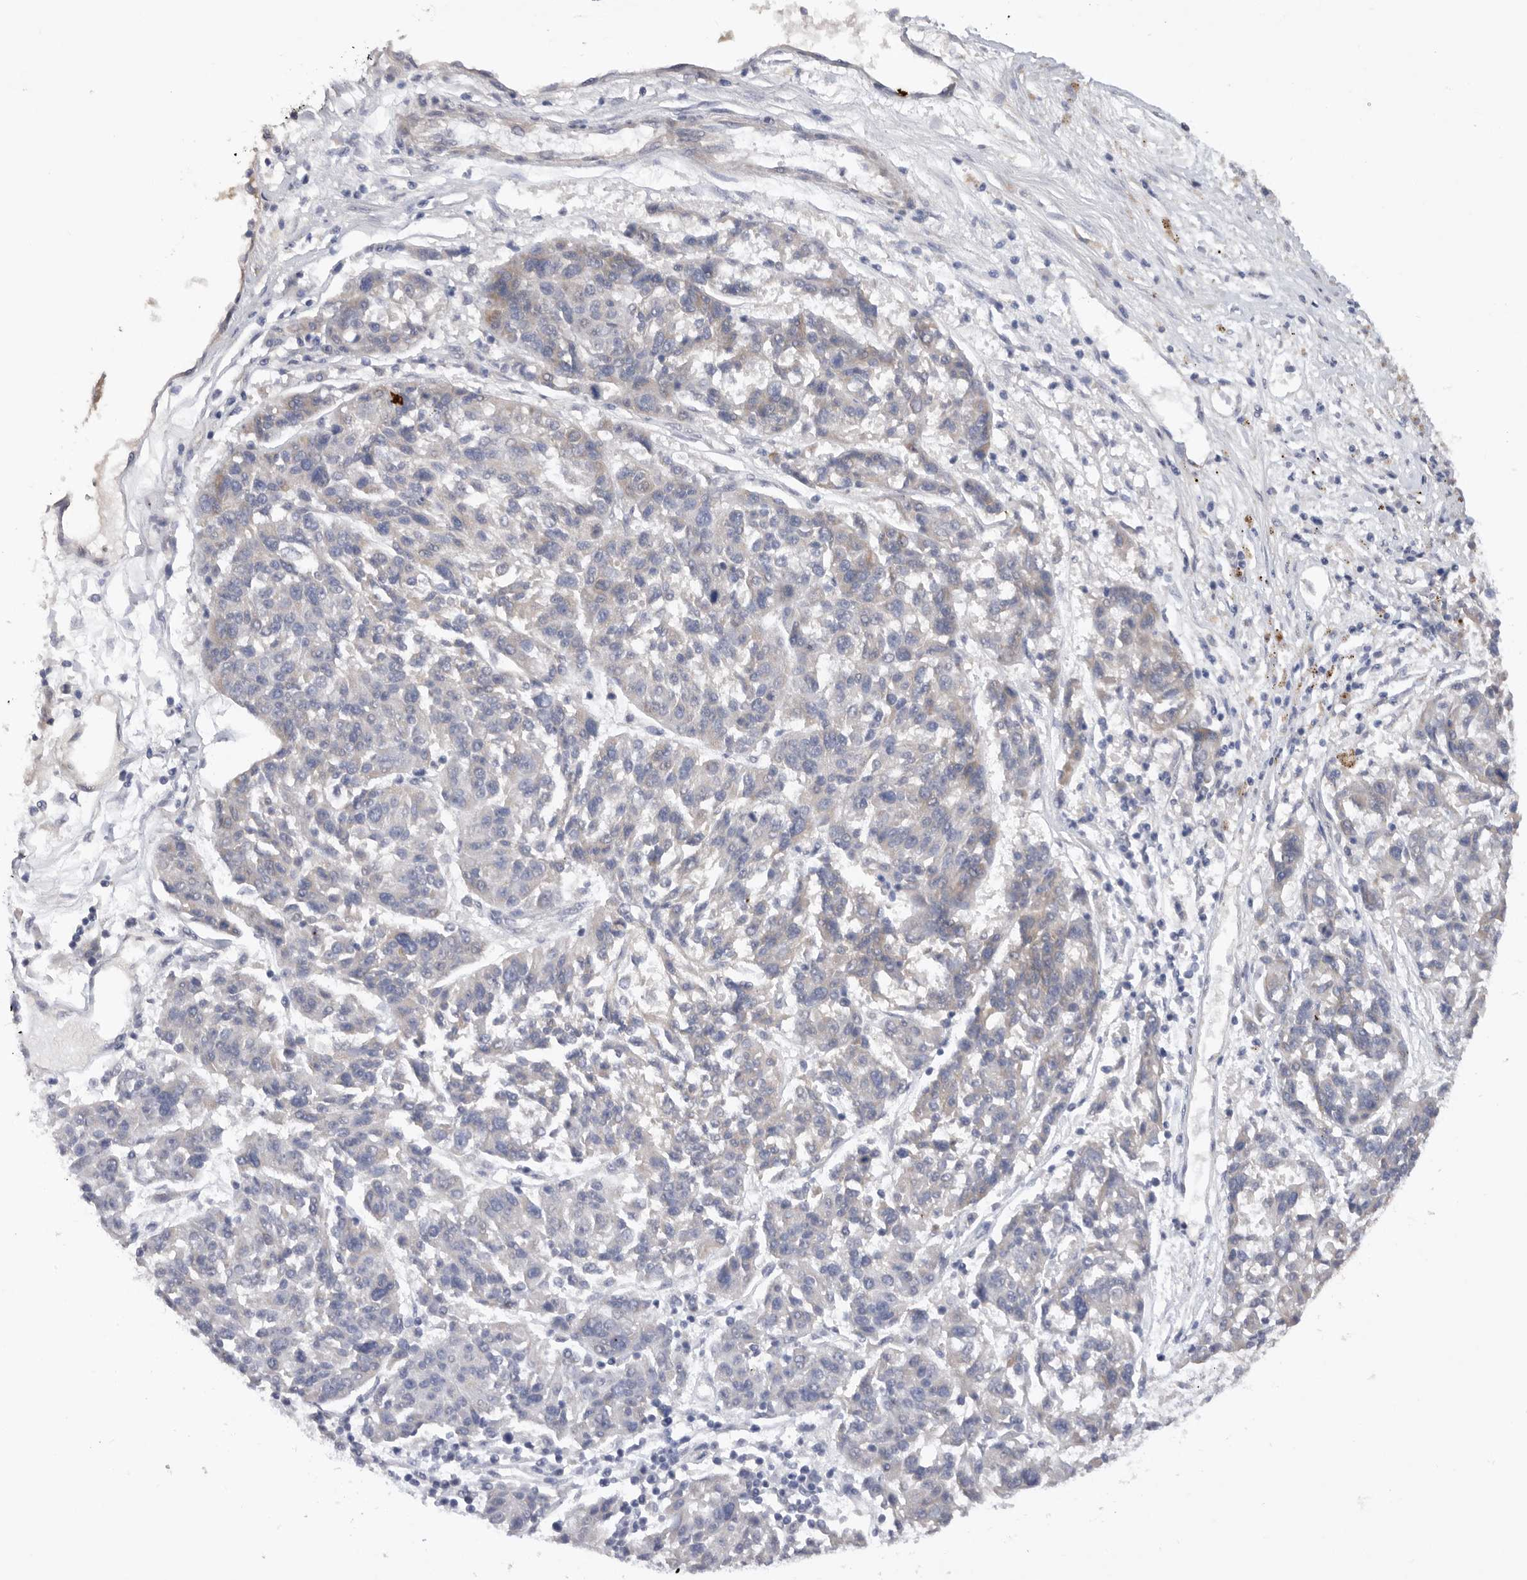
{"staining": {"intensity": "weak", "quantity": "25%-75%", "location": "cytoplasmic/membranous"}, "tissue": "melanoma", "cell_type": "Tumor cells", "image_type": "cancer", "snomed": [{"axis": "morphology", "description": "Malignant melanoma, NOS"}, {"axis": "topography", "description": "Skin"}], "caption": "Weak cytoplasmic/membranous staining for a protein is appreciated in approximately 25%-75% of tumor cells of malignant melanoma using IHC.", "gene": "MTFR1L", "patient": {"sex": "male", "age": 53}}